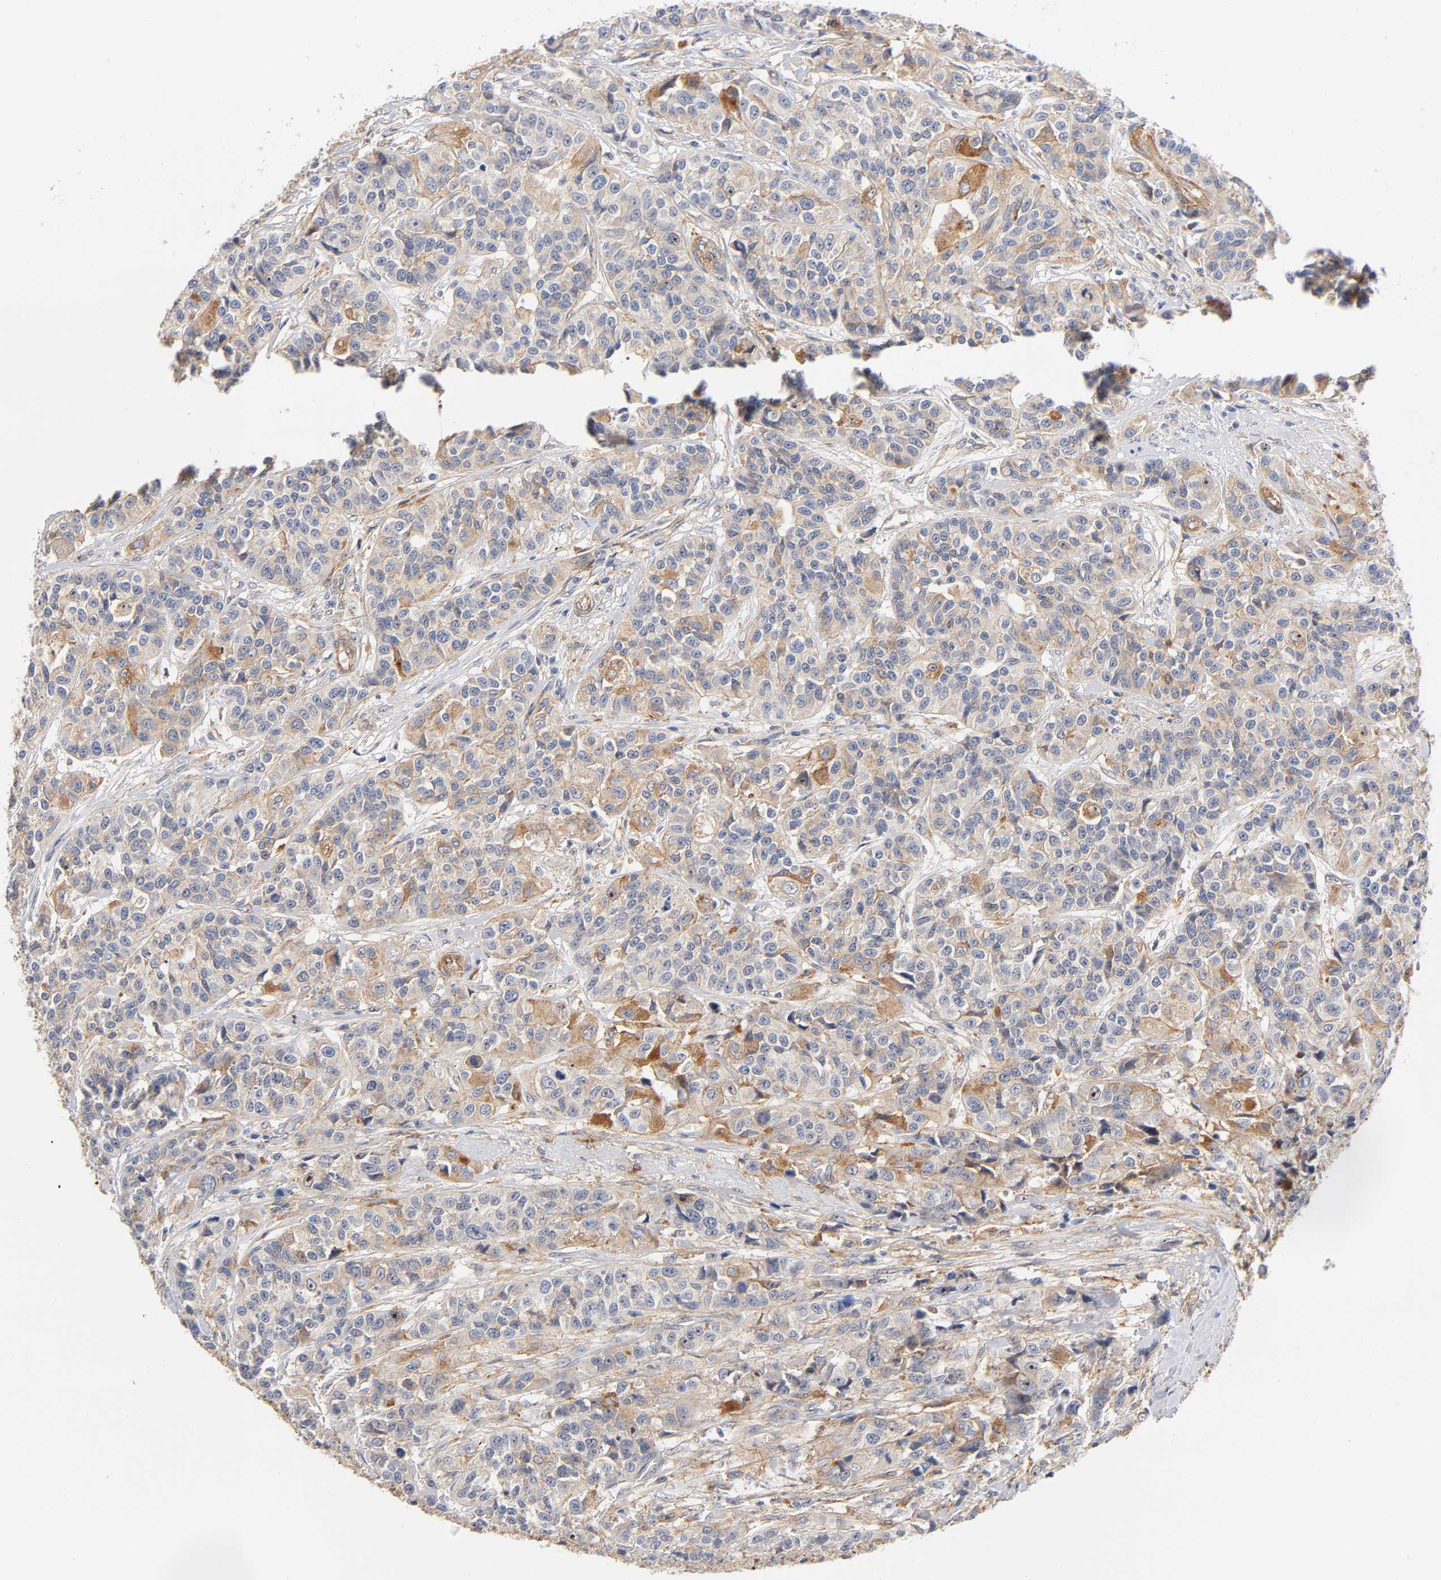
{"staining": {"intensity": "moderate", "quantity": ">75%", "location": "cytoplasmic/membranous"}, "tissue": "urothelial cancer", "cell_type": "Tumor cells", "image_type": "cancer", "snomed": [{"axis": "morphology", "description": "Urothelial carcinoma, High grade"}, {"axis": "topography", "description": "Urinary bladder"}], "caption": "Urothelial cancer stained with a protein marker reveals moderate staining in tumor cells.", "gene": "PLD1", "patient": {"sex": "female", "age": 81}}